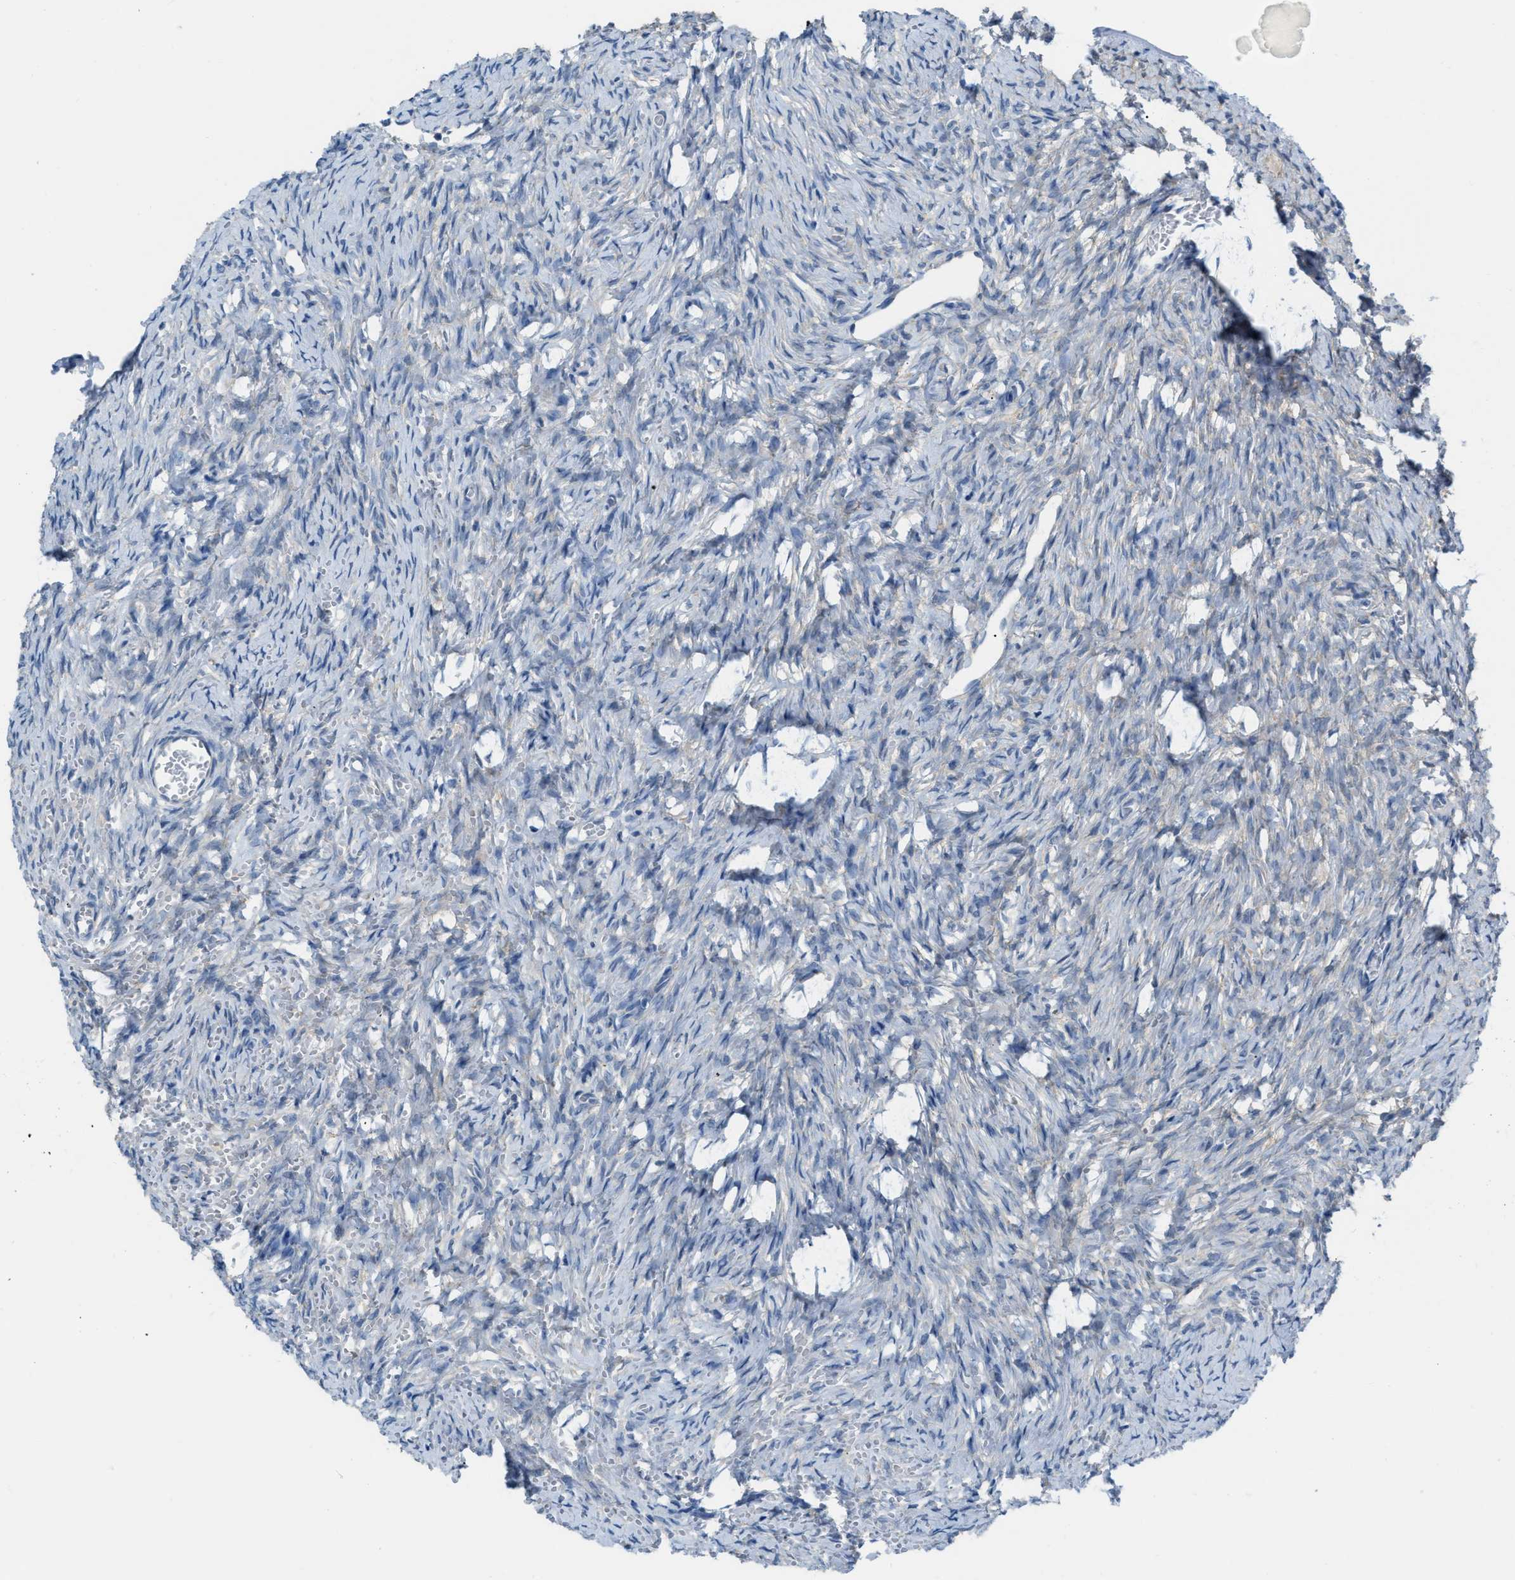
{"staining": {"intensity": "weak", "quantity": "<25%", "location": "cytoplasmic/membranous"}, "tissue": "ovary", "cell_type": "Ovarian stroma cells", "image_type": "normal", "snomed": [{"axis": "morphology", "description": "Normal tissue, NOS"}, {"axis": "topography", "description": "Ovary"}], "caption": "IHC photomicrograph of normal ovary: human ovary stained with DAB displays no significant protein staining in ovarian stroma cells.", "gene": "PHRF1", "patient": {"sex": "female", "age": 27}}